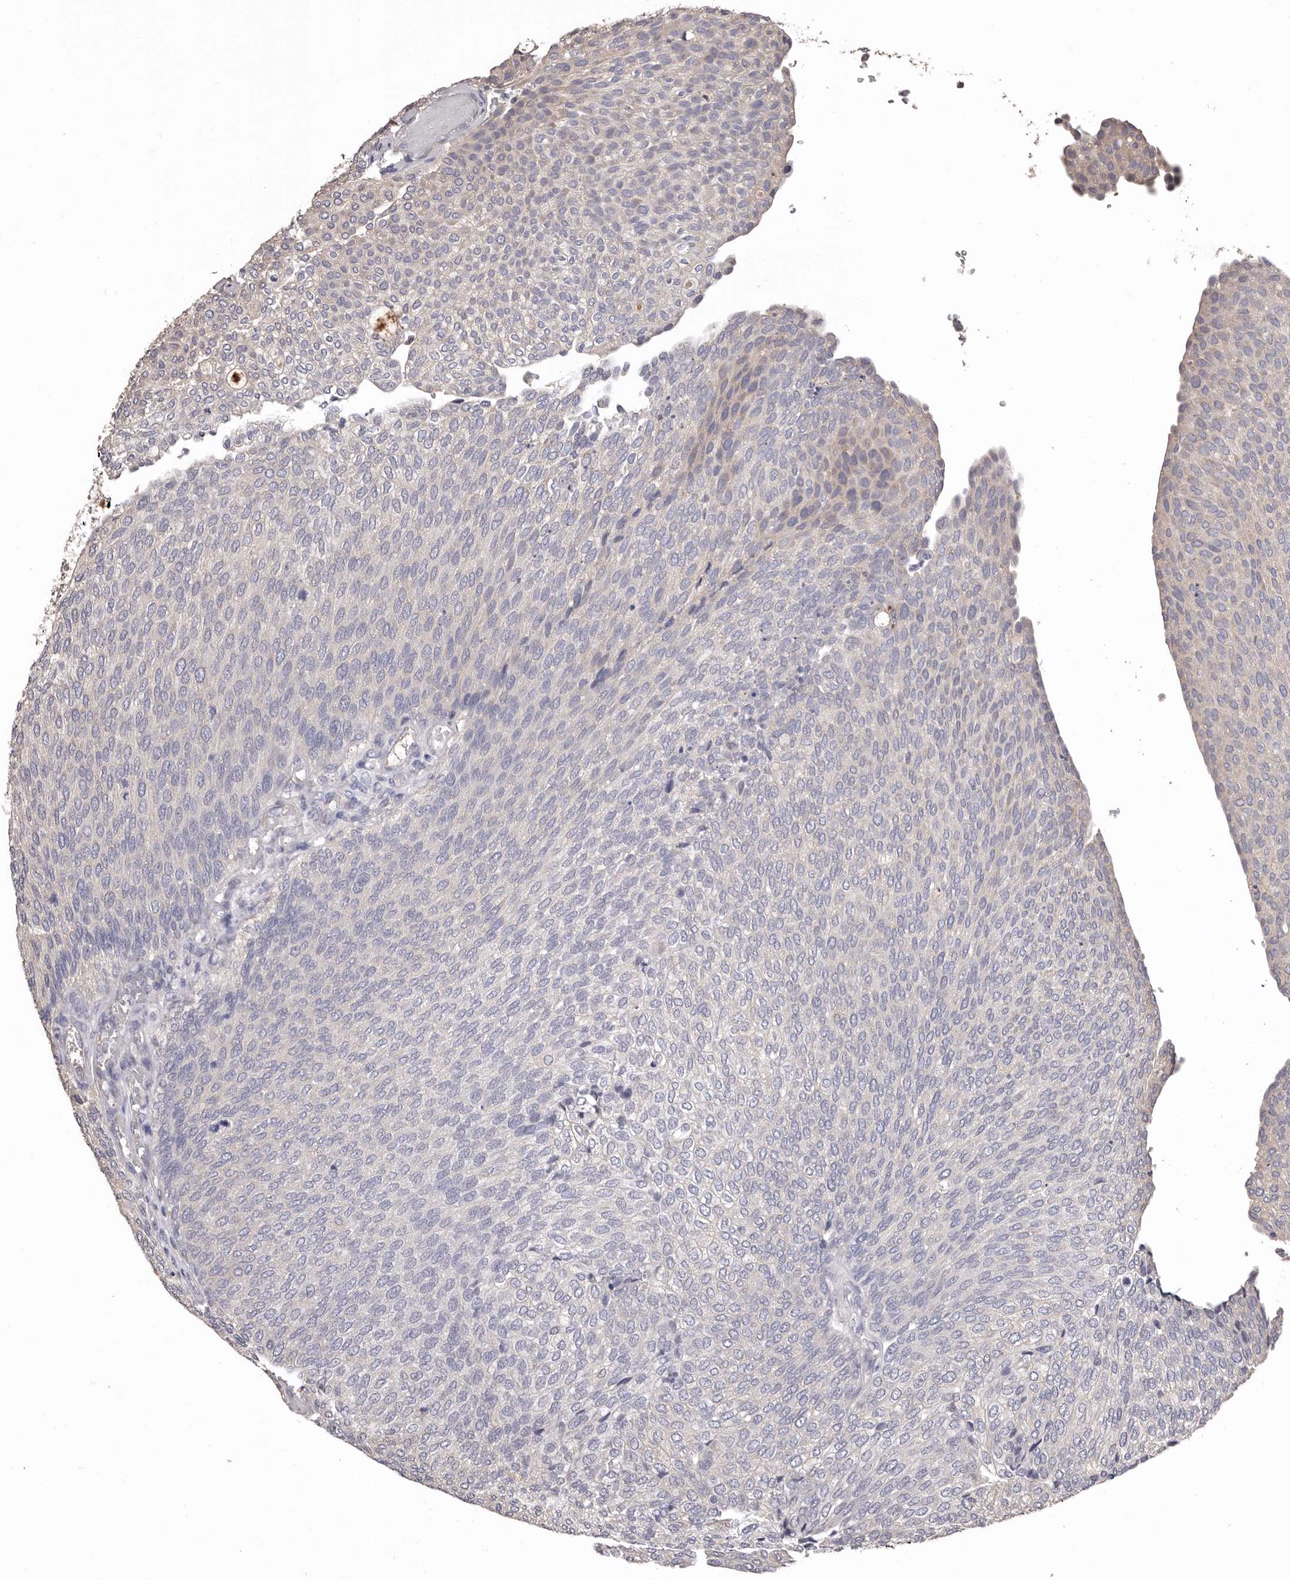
{"staining": {"intensity": "negative", "quantity": "none", "location": "none"}, "tissue": "urothelial cancer", "cell_type": "Tumor cells", "image_type": "cancer", "snomed": [{"axis": "morphology", "description": "Urothelial carcinoma, Low grade"}, {"axis": "topography", "description": "Urinary bladder"}], "caption": "Tumor cells are negative for protein expression in human low-grade urothelial carcinoma.", "gene": "ETNK1", "patient": {"sex": "female", "age": 79}}